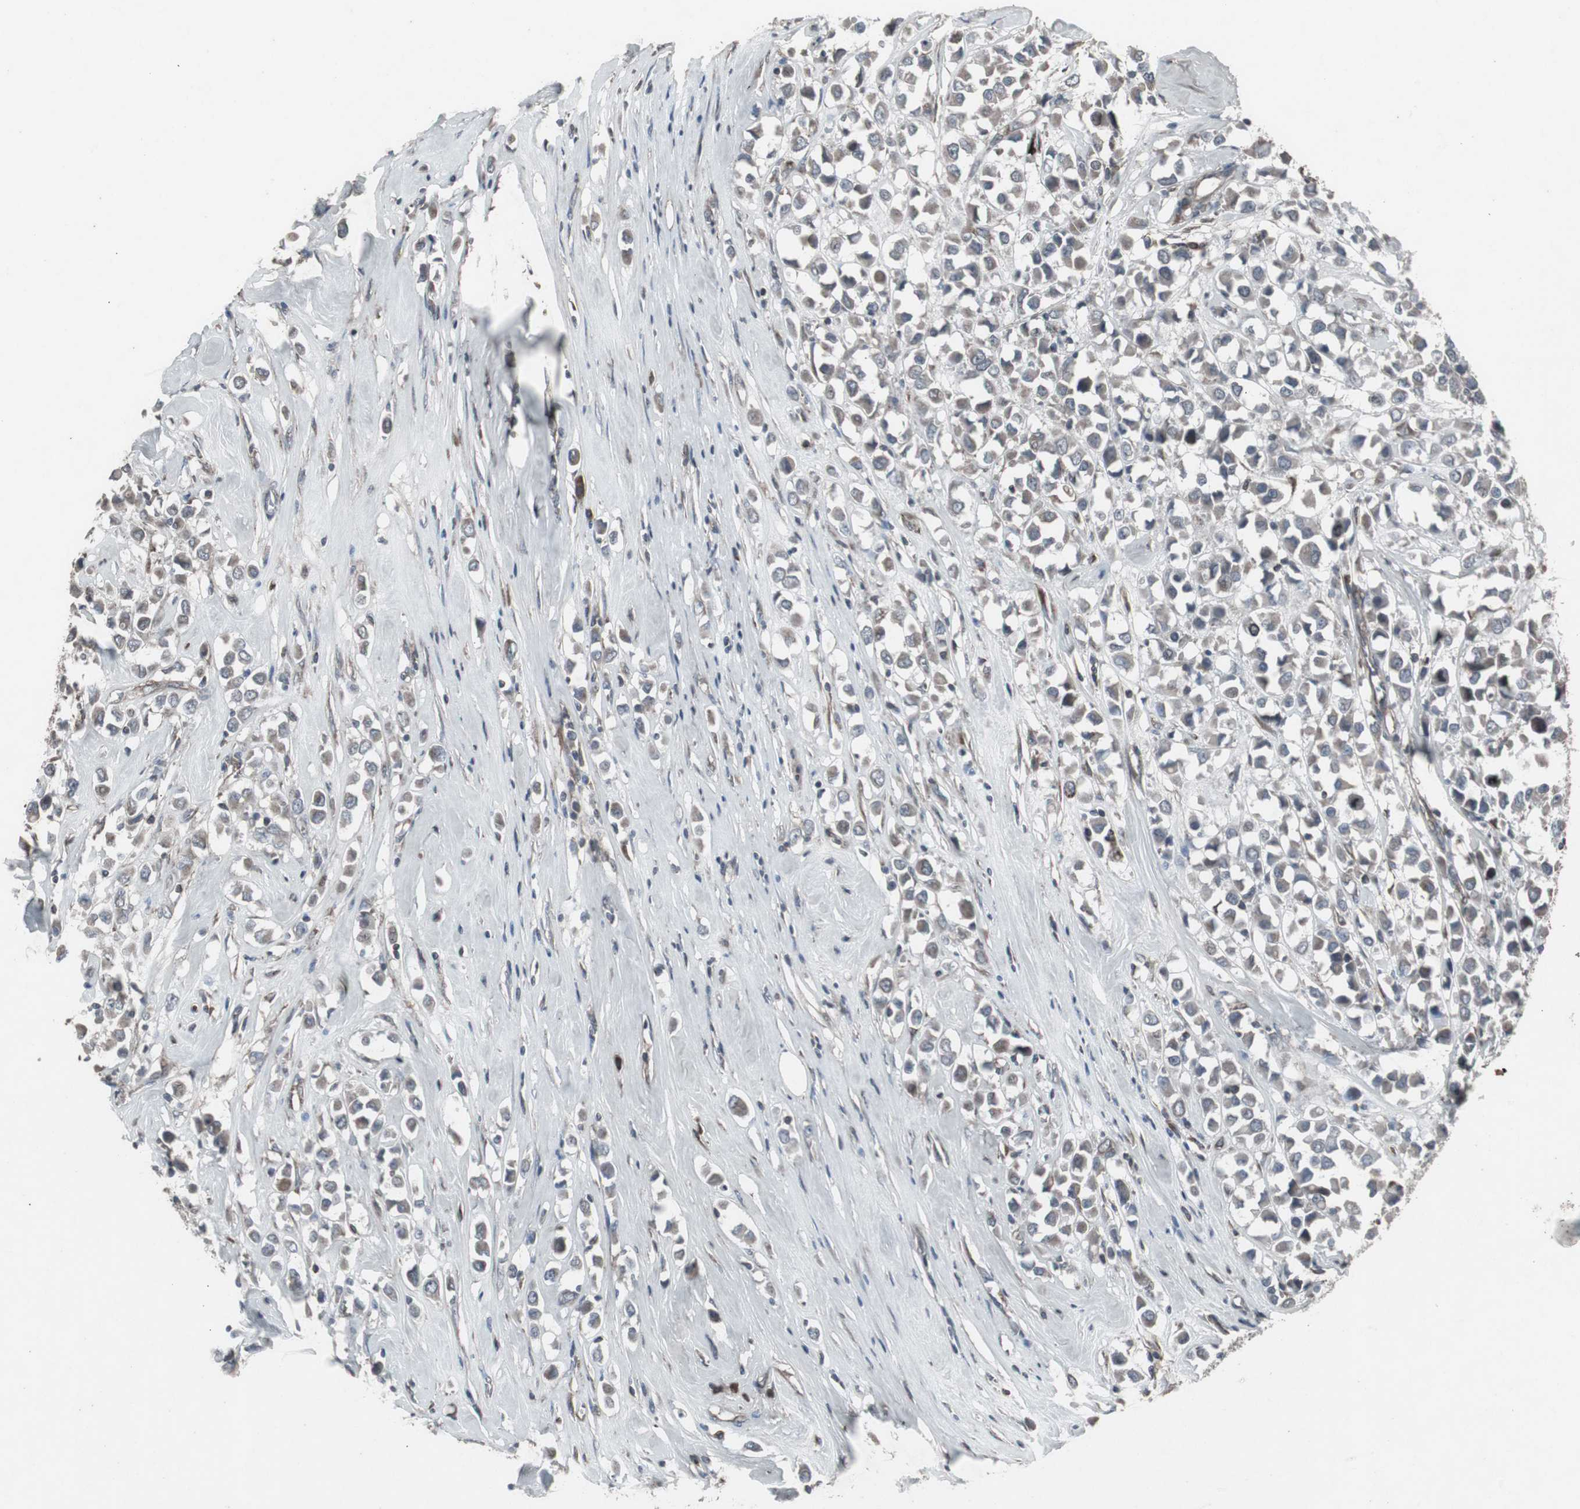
{"staining": {"intensity": "weak", "quantity": "<25%", "location": "cytoplasmic/membranous"}, "tissue": "breast cancer", "cell_type": "Tumor cells", "image_type": "cancer", "snomed": [{"axis": "morphology", "description": "Duct carcinoma"}, {"axis": "topography", "description": "Breast"}], "caption": "A micrograph of human breast cancer is negative for staining in tumor cells.", "gene": "SSTR2", "patient": {"sex": "female", "age": 61}}